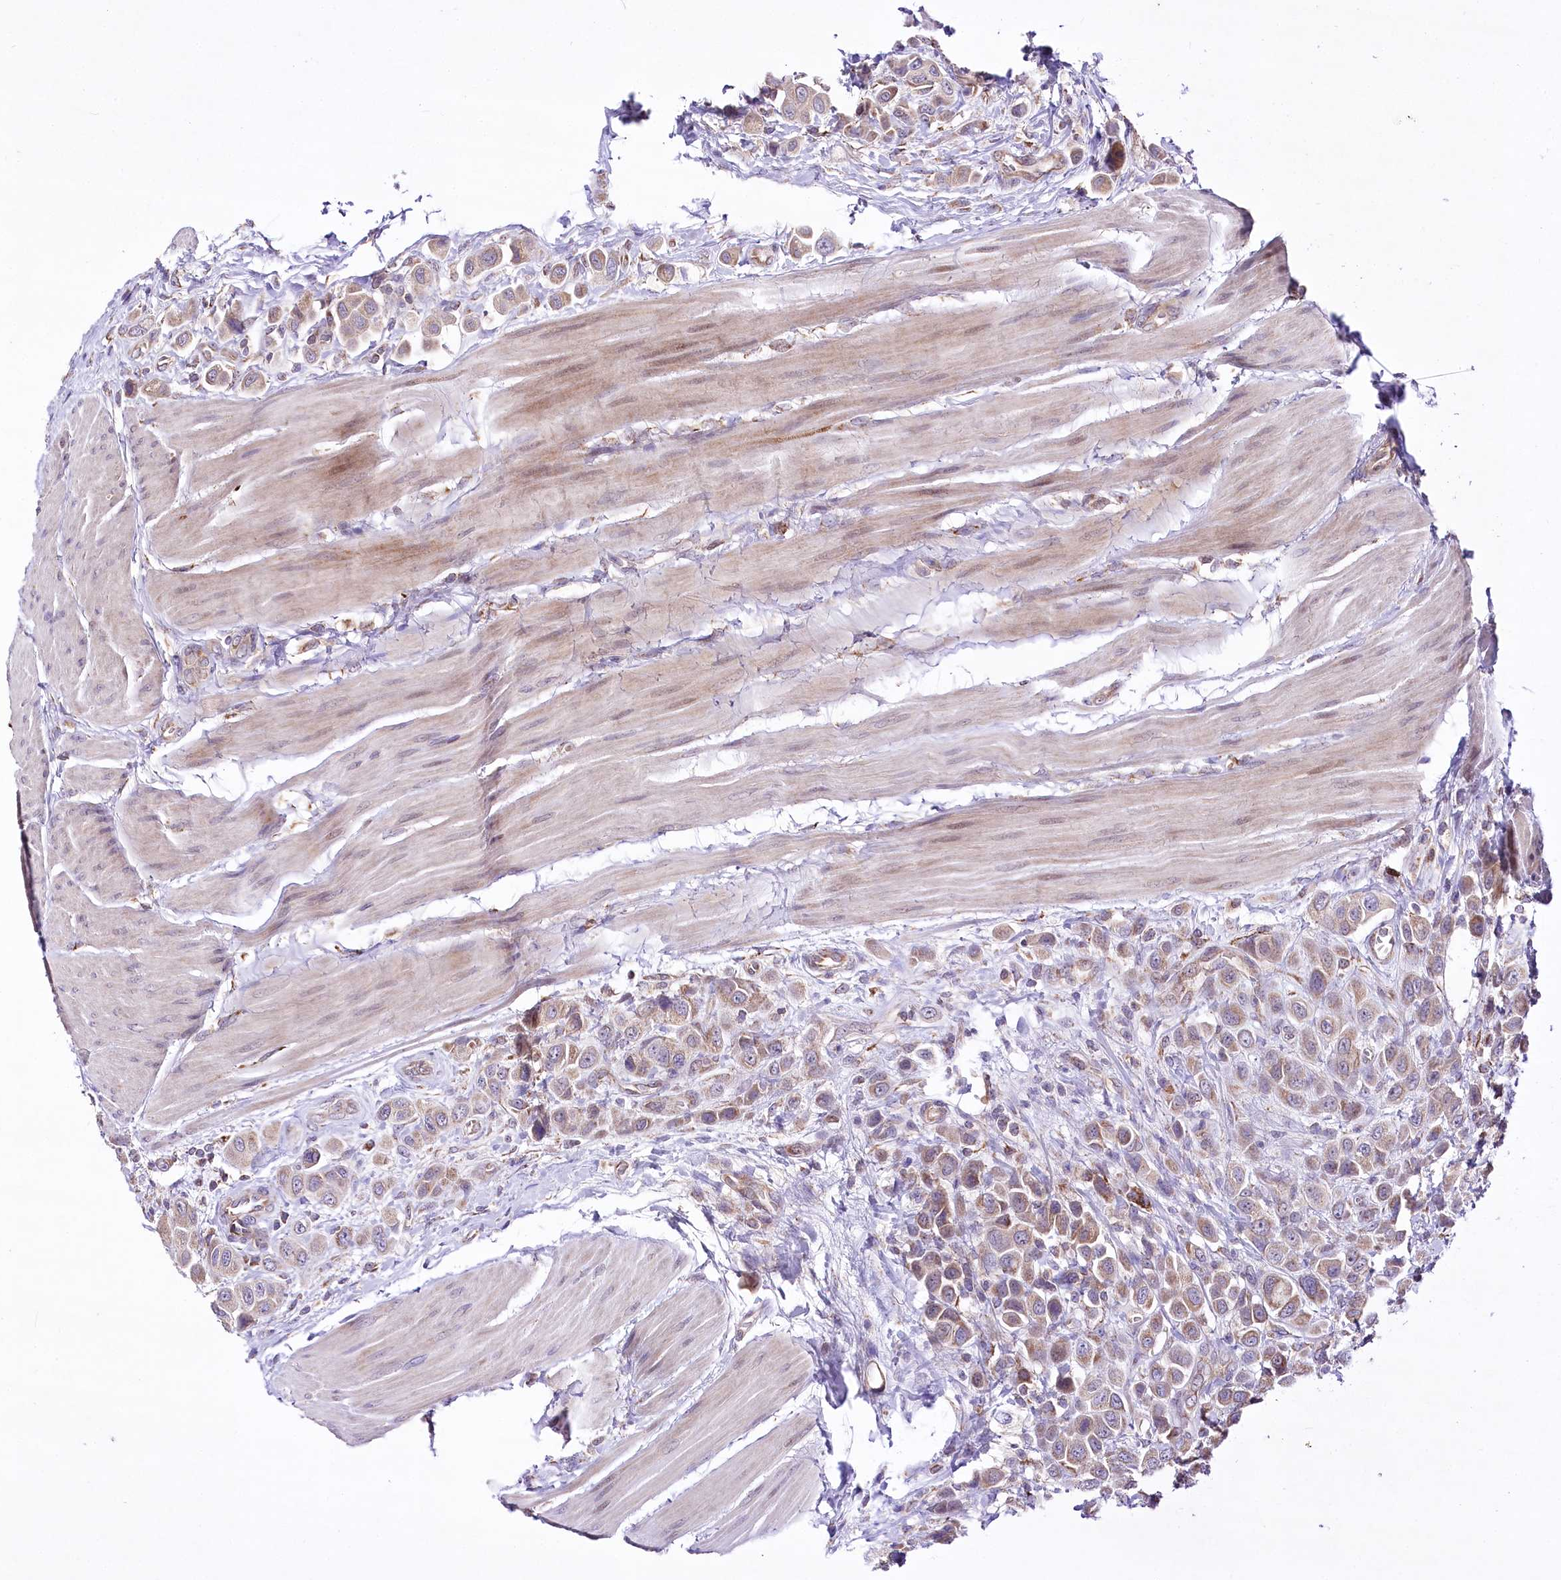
{"staining": {"intensity": "moderate", "quantity": ">75%", "location": "cytoplasmic/membranous"}, "tissue": "urothelial cancer", "cell_type": "Tumor cells", "image_type": "cancer", "snomed": [{"axis": "morphology", "description": "Urothelial carcinoma, High grade"}, {"axis": "topography", "description": "Urinary bladder"}], "caption": "Protein staining exhibits moderate cytoplasmic/membranous positivity in about >75% of tumor cells in urothelial cancer. The staining is performed using DAB (3,3'-diaminobenzidine) brown chromogen to label protein expression. The nuclei are counter-stained blue using hematoxylin.", "gene": "ATE1", "patient": {"sex": "male", "age": 50}}